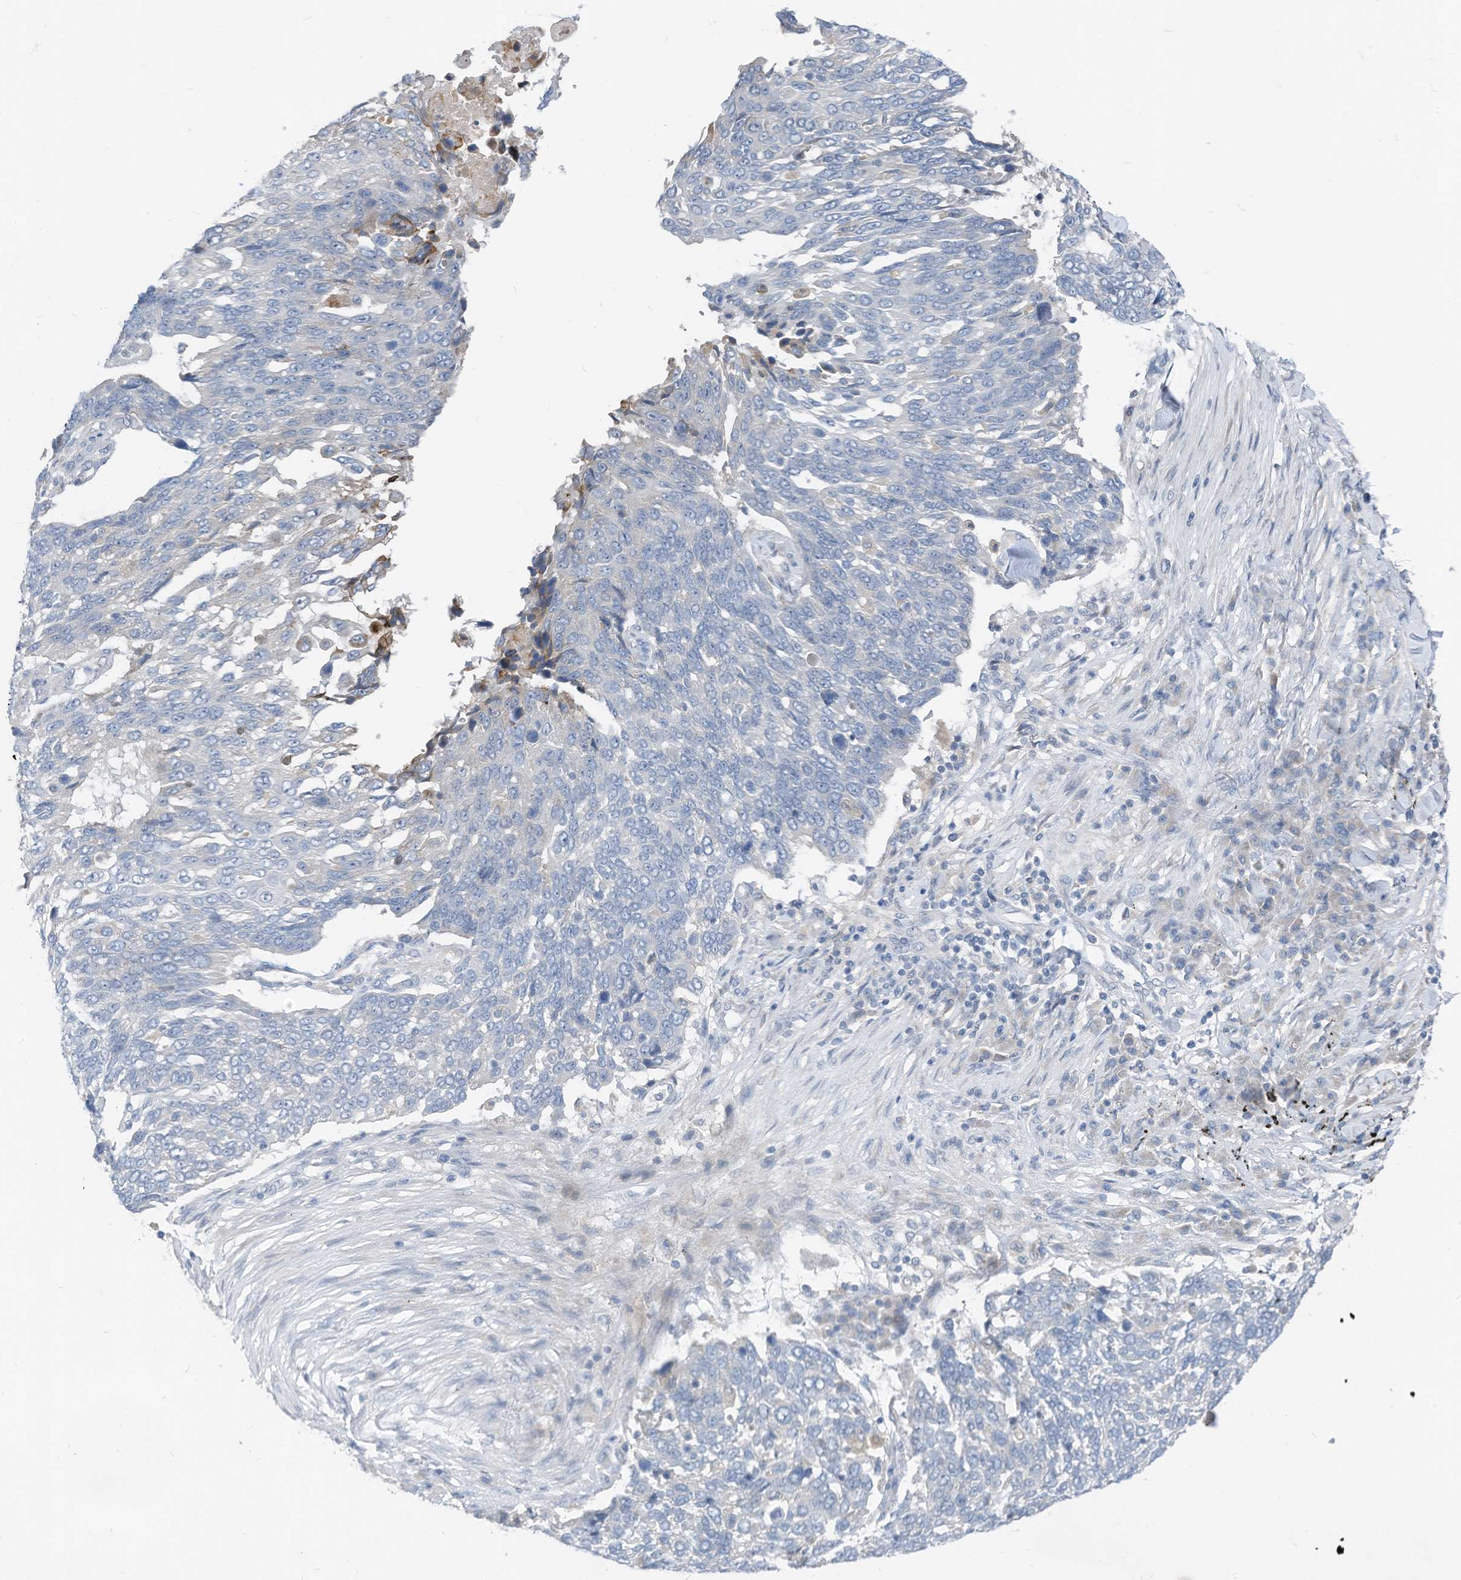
{"staining": {"intensity": "negative", "quantity": "none", "location": "none"}, "tissue": "lung cancer", "cell_type": "Tumor cells", "image_type": "cancer", "snomed": [{"axis": "morphology", "description": "Squamous cell carcinoma, NOS"}, {"axis": "topography", "description": "Lung"}], "caption": "Immunohistochemistry image of human lung squamous cell carcinoma stained for a protein (brown), which shows no positivity in tumor cells. Brightfield microscopy of immunohistochemistry stained with DAB (3,3'-diaminobenzidine) (brown) and hematoxylin (blue), captured at high magnification.", "gene": "LDAH", "patient": {"sex": "male", "age": 66}}